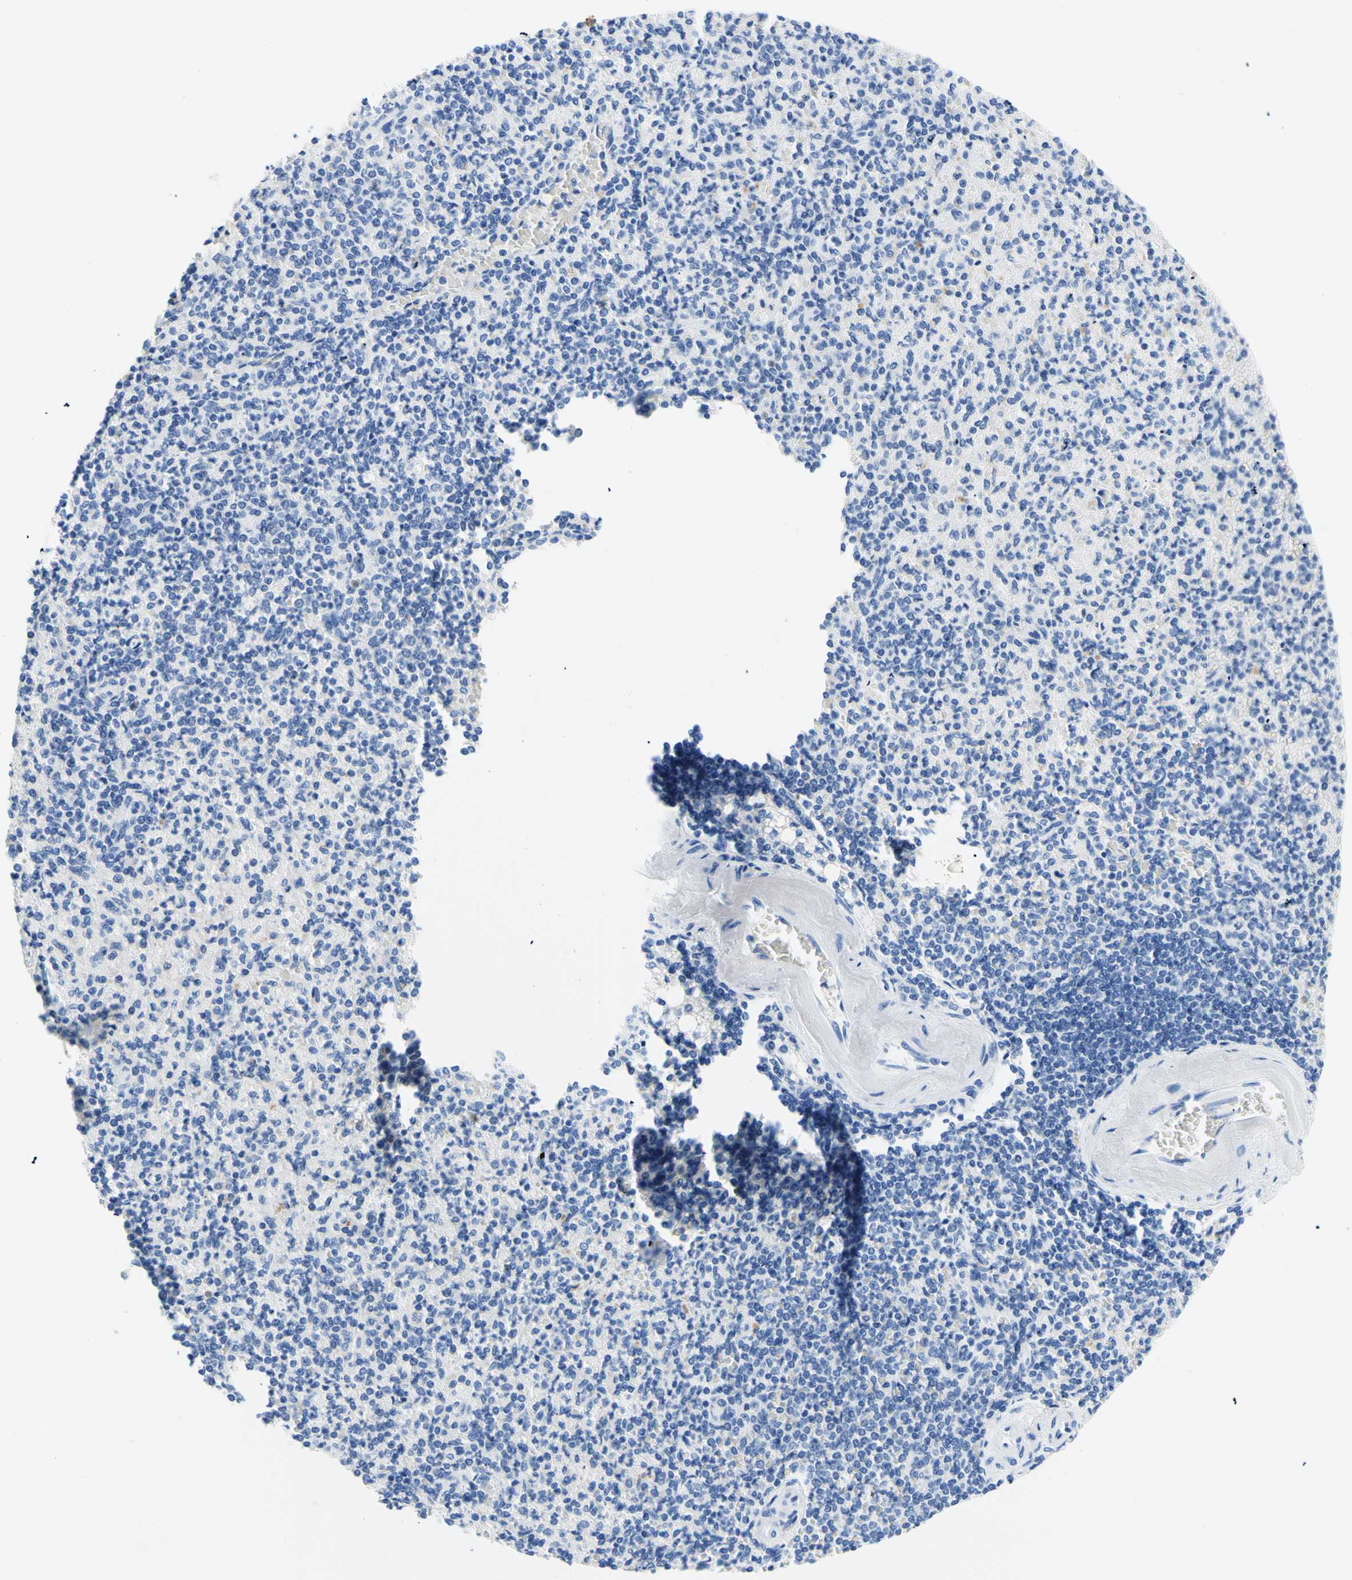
{"staining": {"intensity": "weak", "quantity": "<25%", "location": "cytoplasmic/membranous"}, "tissue": "spleen", "cell_type": "Cells in red pulp", "image_type": "normal", "snomed": [{"axis": "morphology", "description": "Normal tissue, NOS"}, {"axis": "topography", "description": "Spleen"}], "caption": "Immunohistochemistry (IHC) image of normal spleen: spleen stained with DAB displays no significant protein staining in cells in red pulp.", "gene": "MYH2", "patient": {"sex": "female", "age": 74}}